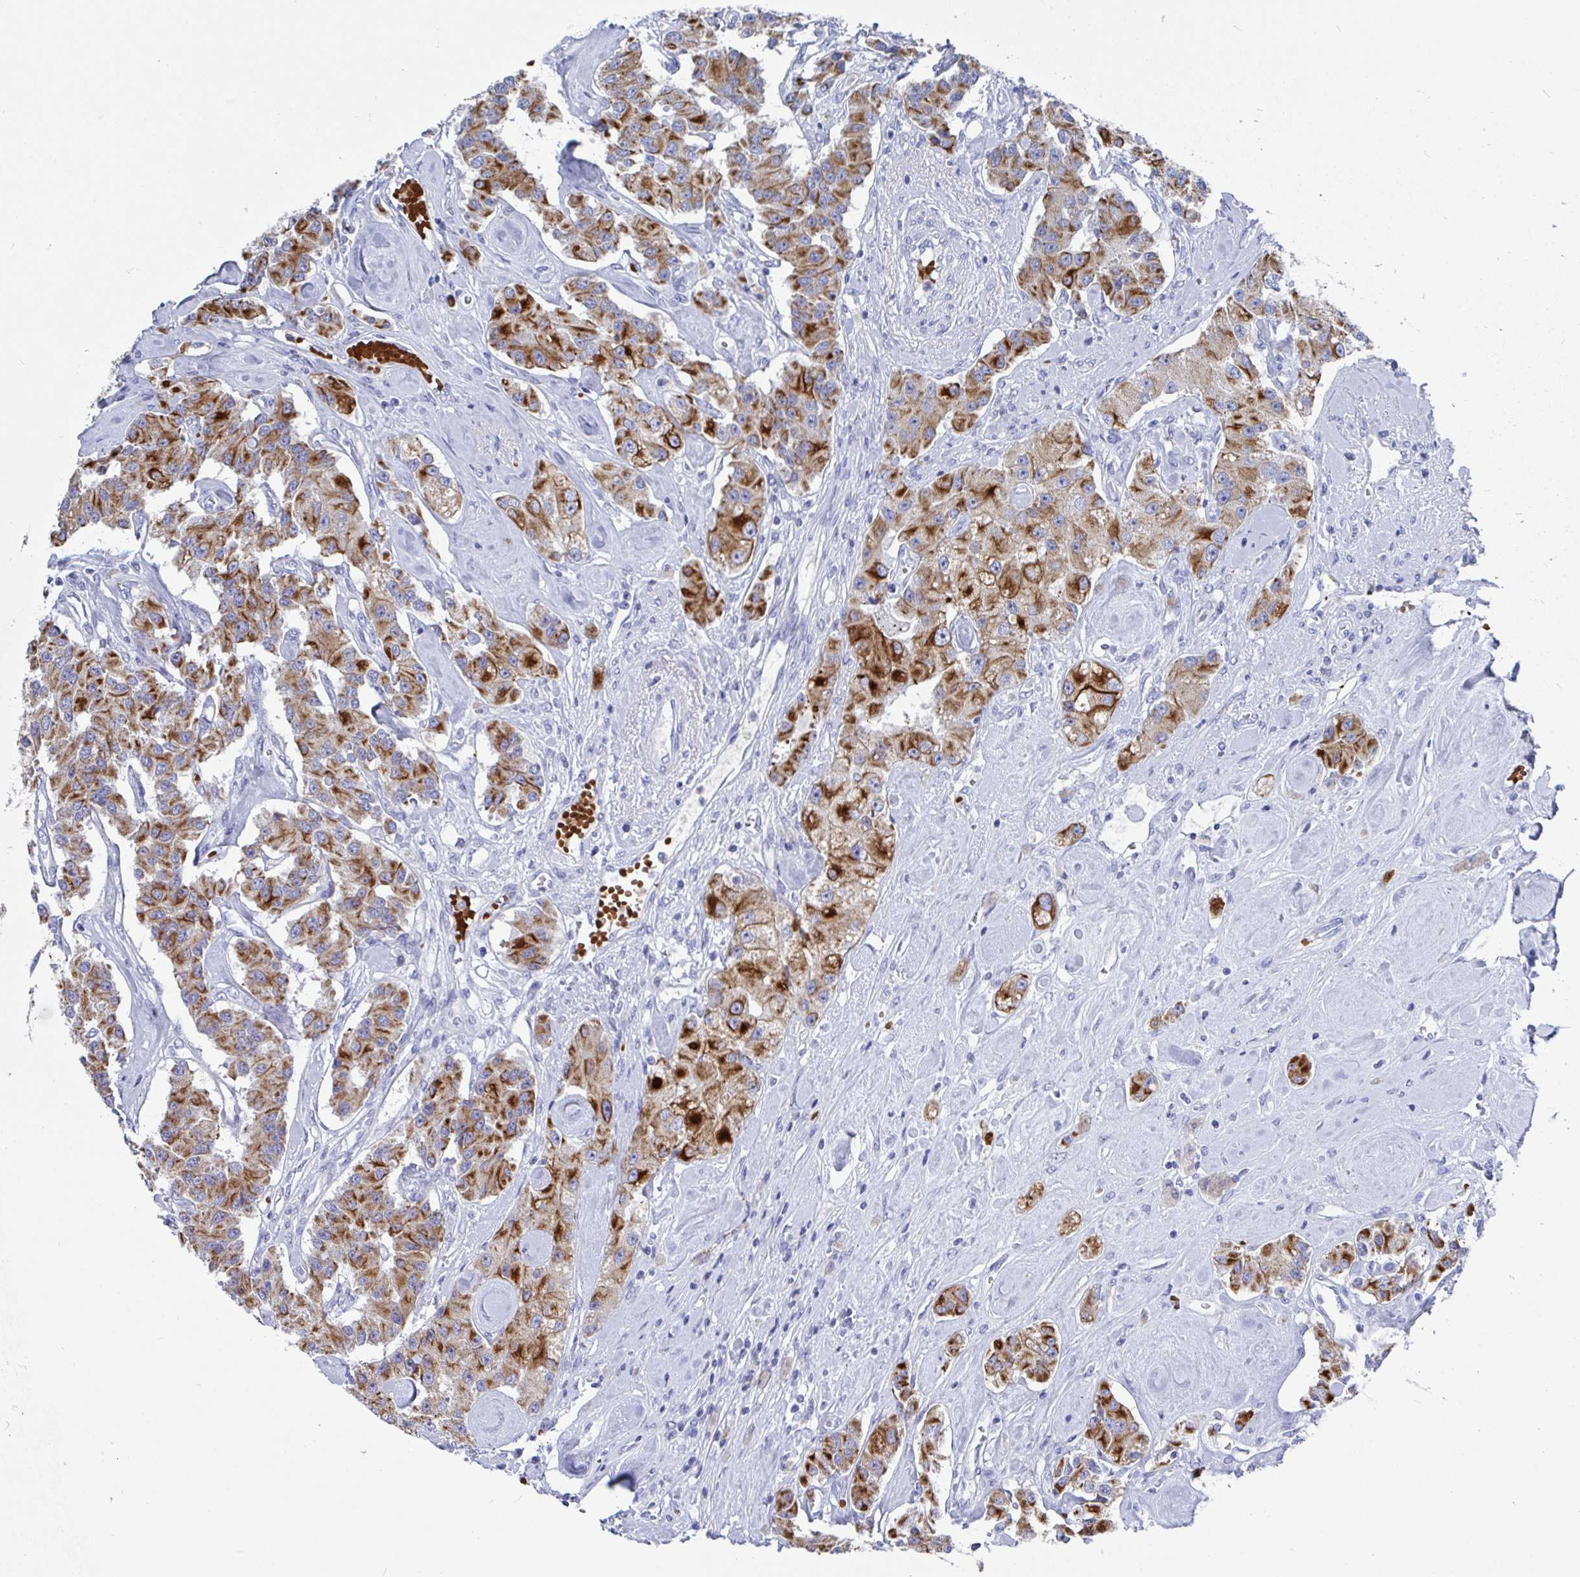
{"staining": {"intensity": "strong", "quantity": ">75%", "location": "cytoplasmic/membranous"}, "tissue": "carcinoid", "cell_type": "Tumor cells", "image_type": "cancer", "snomed": [{"axis": "morphology", "description": "Carcinoid, malignant, NOS"}, {"axis": "topography", "description": "Pancreas"}], "caption": "Protein staining displays strong cytoplasmic/membranous positivity in about >75% of tumor cells in carcinoid. (DAB IHC with brightfield microscopy, high magnification).", "gene": "CLDN8", "patient": {"sex": "male", "age": 41}}